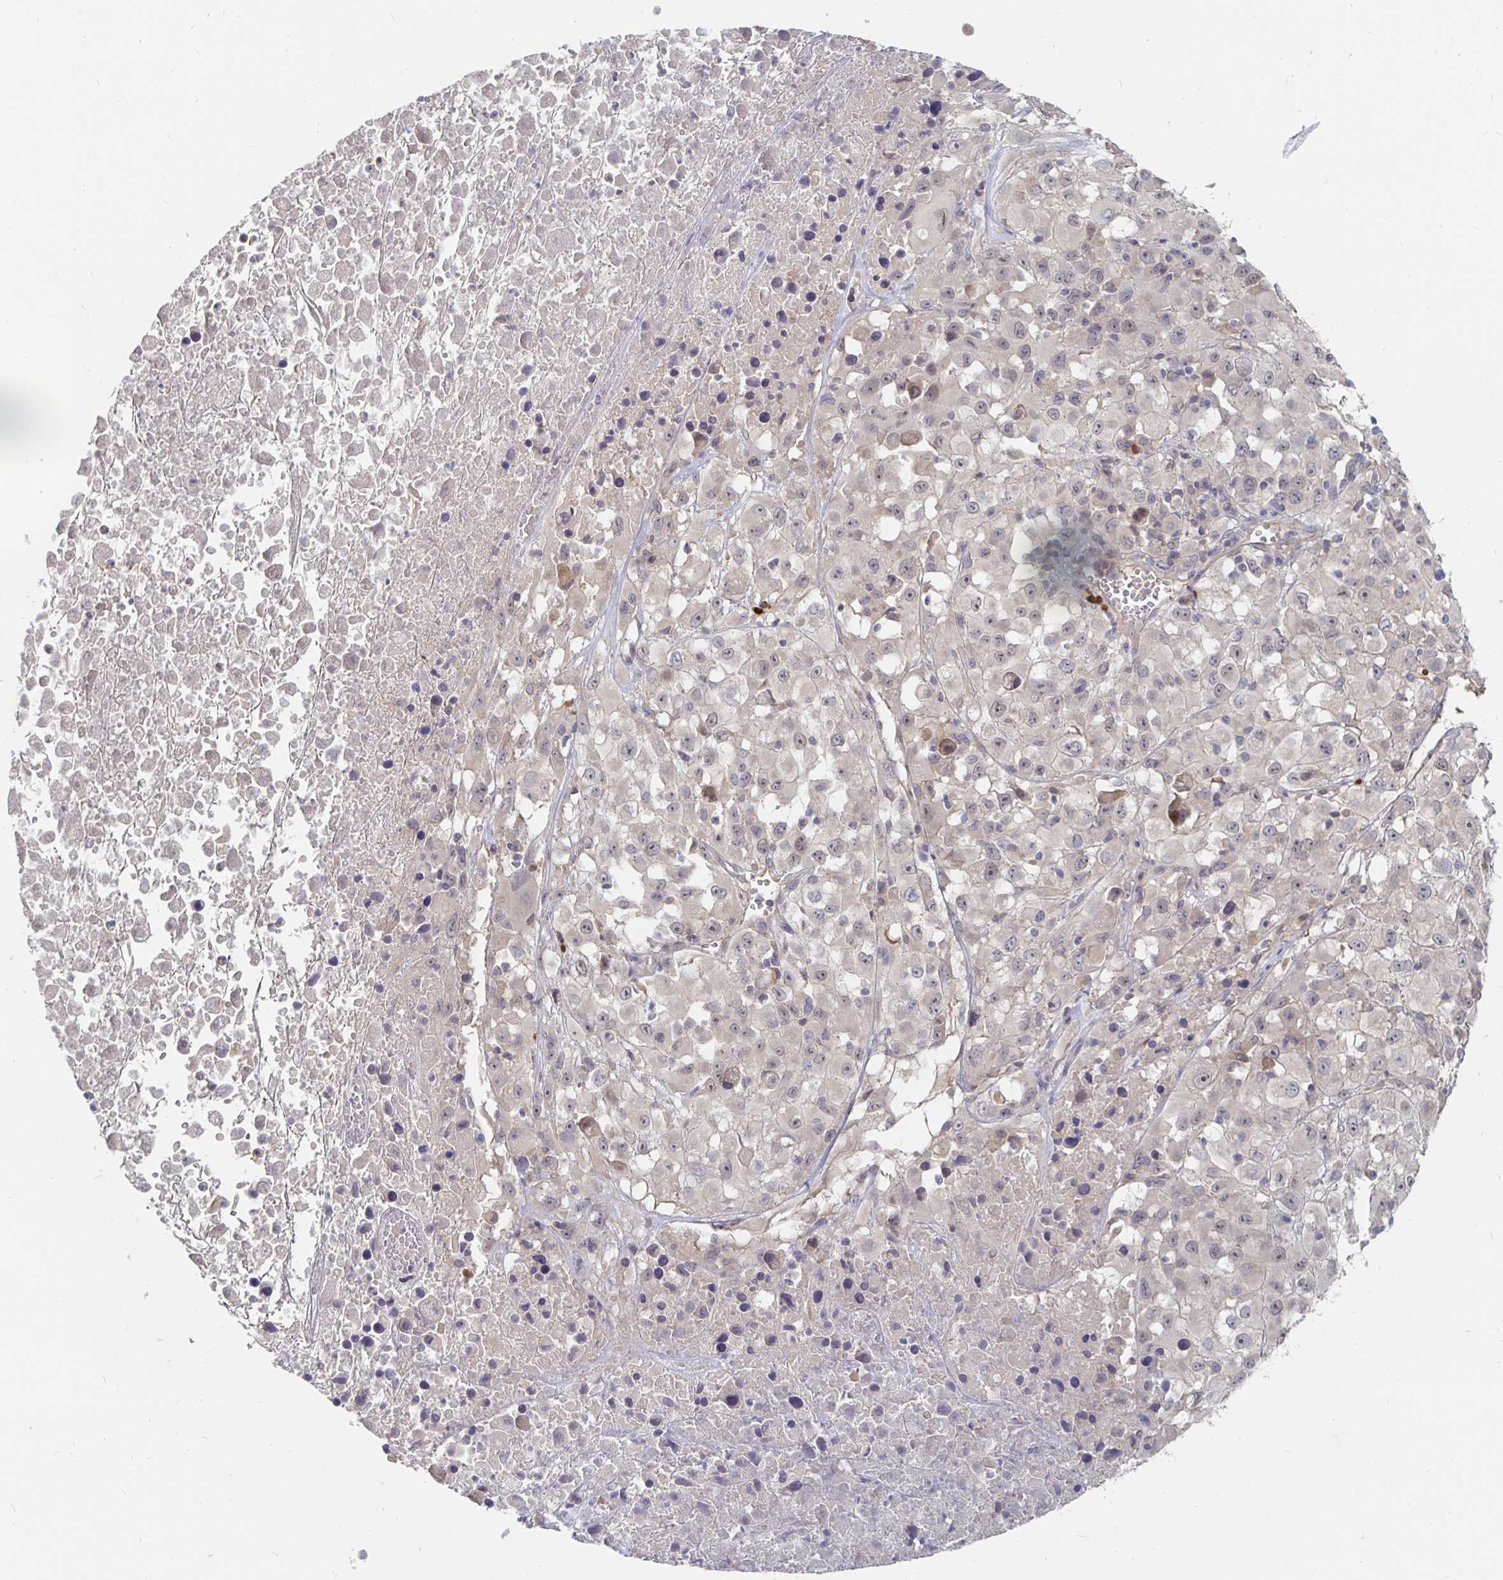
{"staining": {"intensity": "negative", "quantity": "none", "location": "none"}, "tissue": "melanoma", "cell_type": "Tumor cells", "image_type": "cancer", "snomed": [{"axis": "morphology", "description": "Malignant melanoma, Metastatic site"}, {"axis": "topography", "description": "Soft tissue"}], "caption": "Immunohistochemical staining of malignant melanoma (metastatic site) reveals no significant staining in tumor cells. (Immunohistochemistry (ihc), brightfield microscopy, high magnification).", "gene": "MEIS1", "patient": {"sex": "male", "age": 50}}